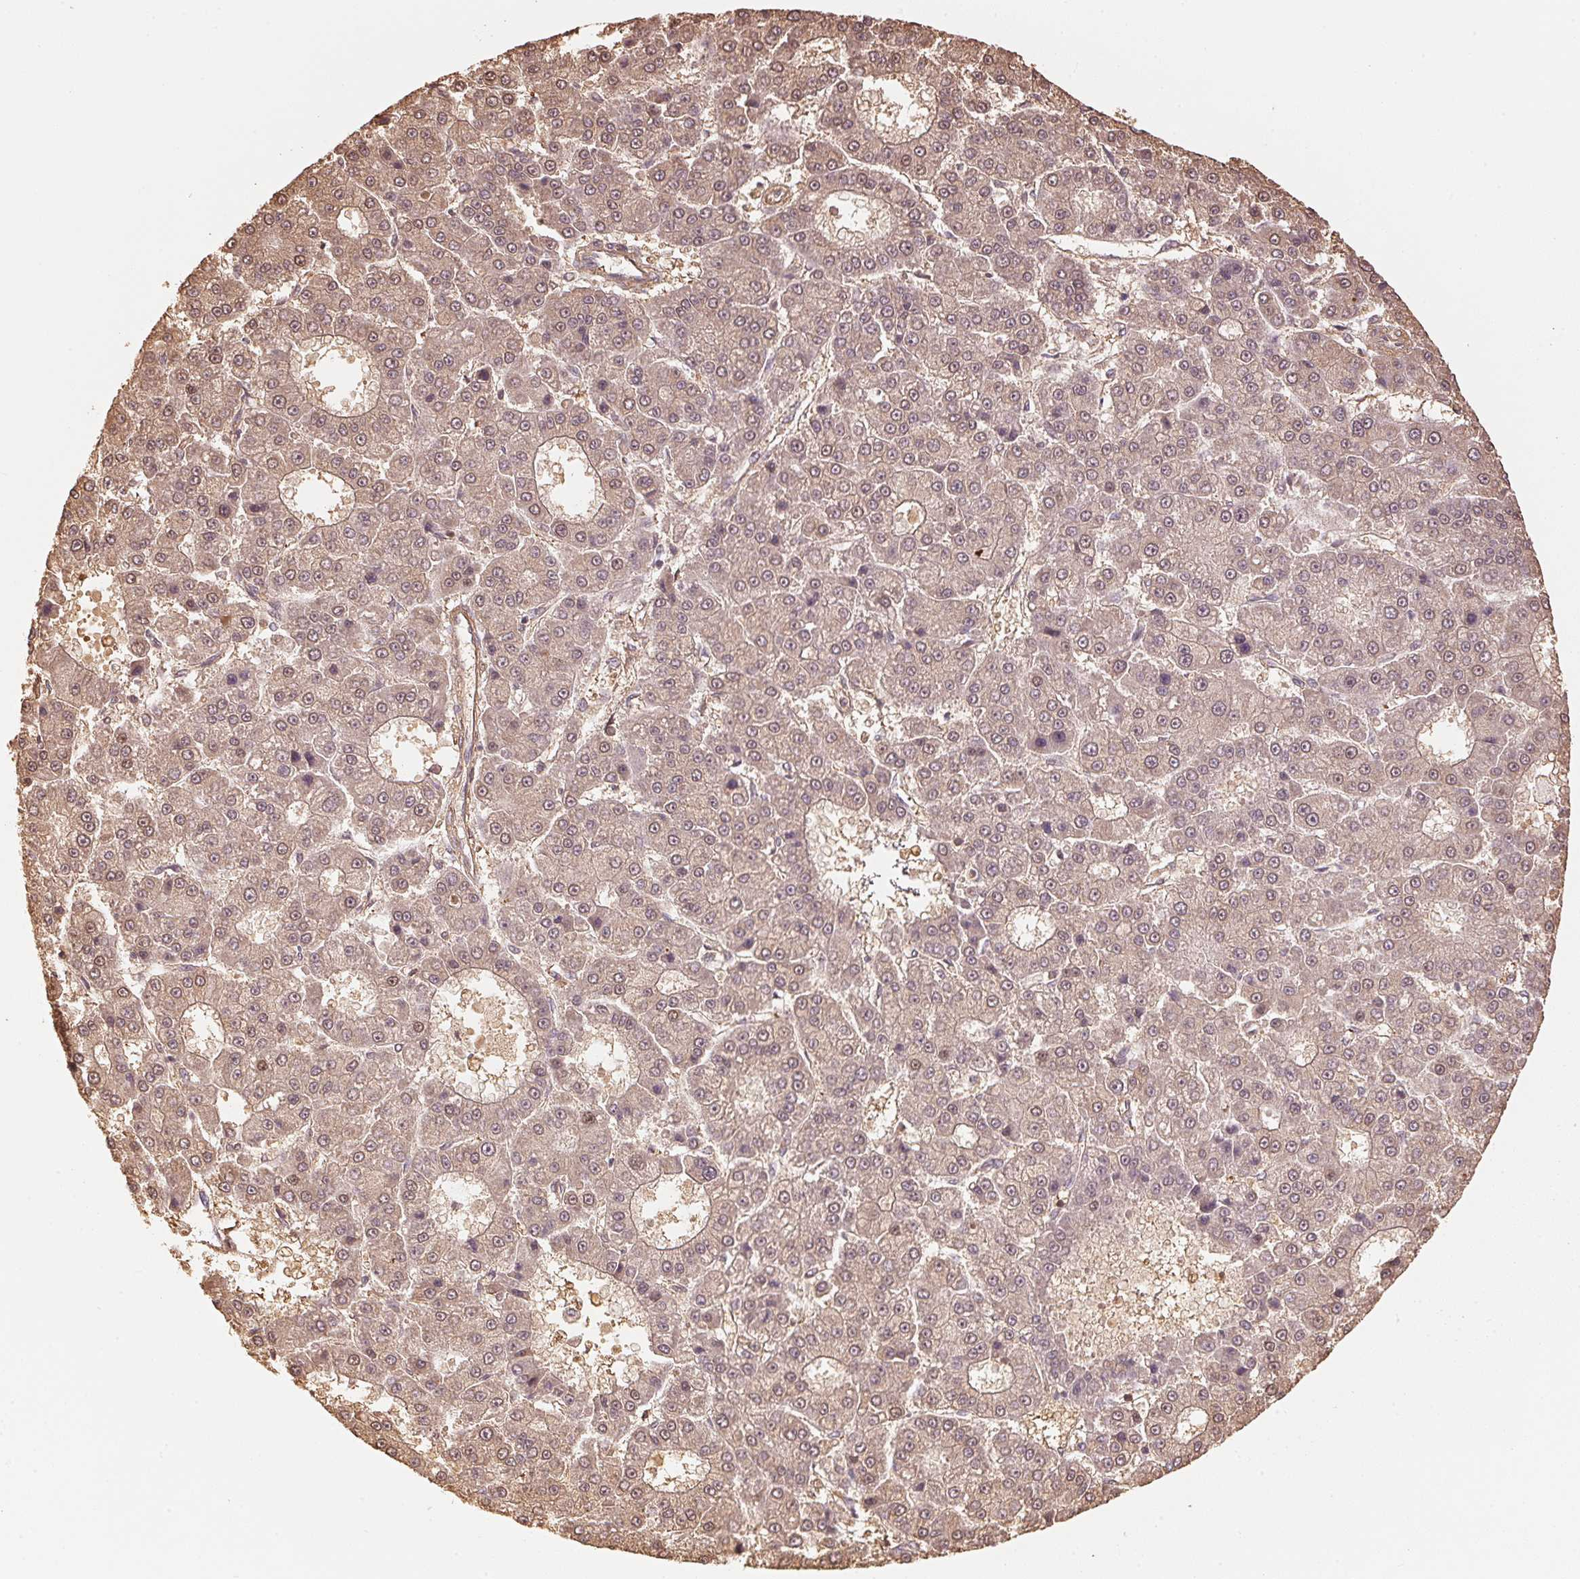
{"staining": {"intensity": "weak", "quantity": ">75%", "location": "cytoplasmic/membranous,nuclear"}, "tissue": "liver cancer", "cell_type": "Tumor cells", "image_type": "cancer", "snomed": [{"axis": "morphology", "description": "Carcinoma, Hepatocellular, NOS"}, {"axis": "topography", "description": "Liver"}], "caption": "A brown stain highlights weak cytoplasmic/membranous and nuclear positivity of a protein in liver hepatocellular carcinoma tumor cells.", "gene": "QDPR", "patient": {"sex": "male", "age": 70}}